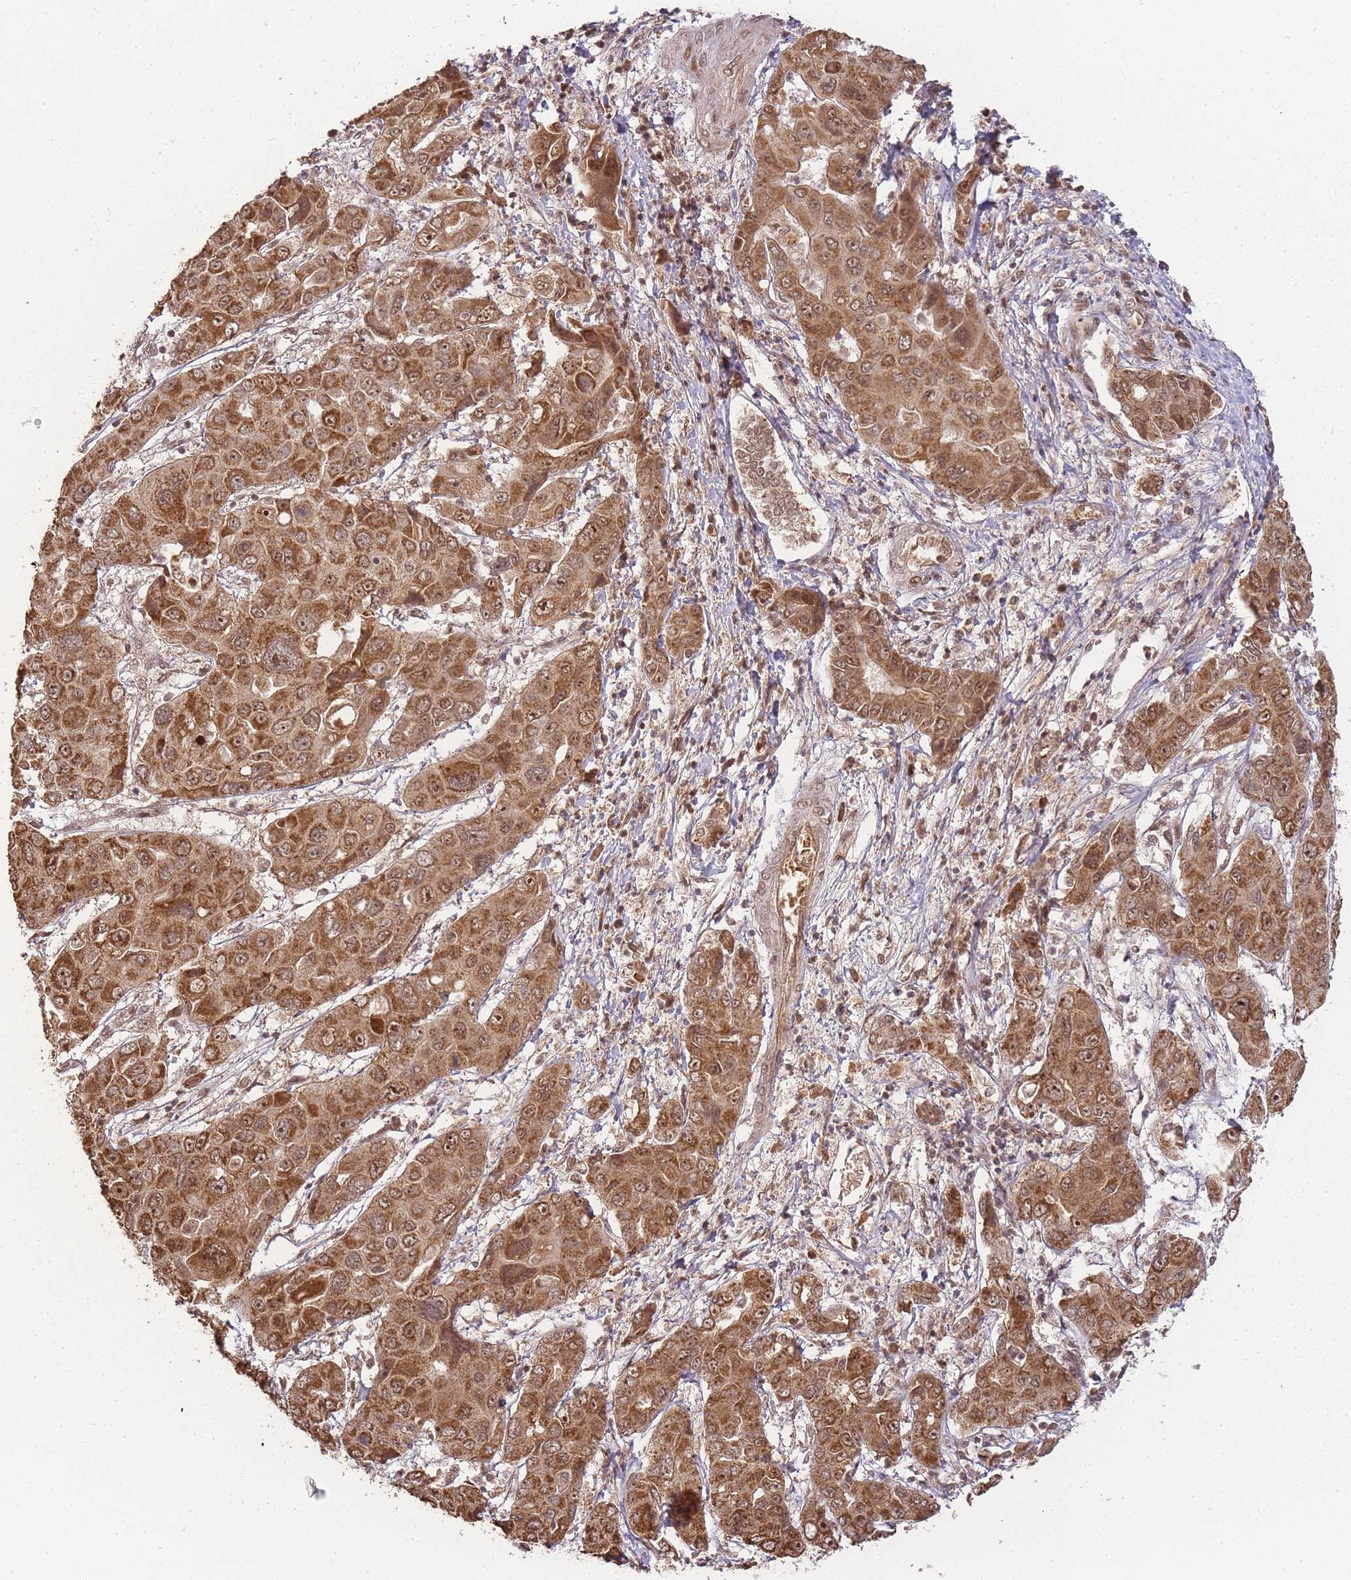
{"staining": {"intensity": "moderate", "quantity": ">75%", "location": "cytoplasmic/membranous,nuclear"}, "tissue": "liver cancer", "cell_type": "Tumor cells", "image_type": "cancer", "snomed": [{"axis": "morphology", "description": "Cholangiocarcinoma"}, {"axis": "topography", "description": "Liver"}], "caption": "Human liver cancer stained for a protein (brown) reveals moderate cytoplasmic/membranous and nuclear positive positivity in about >75% of tumor cells.", "gene": "ZNF497", "patient": {"sex": "male", "age": 67}}